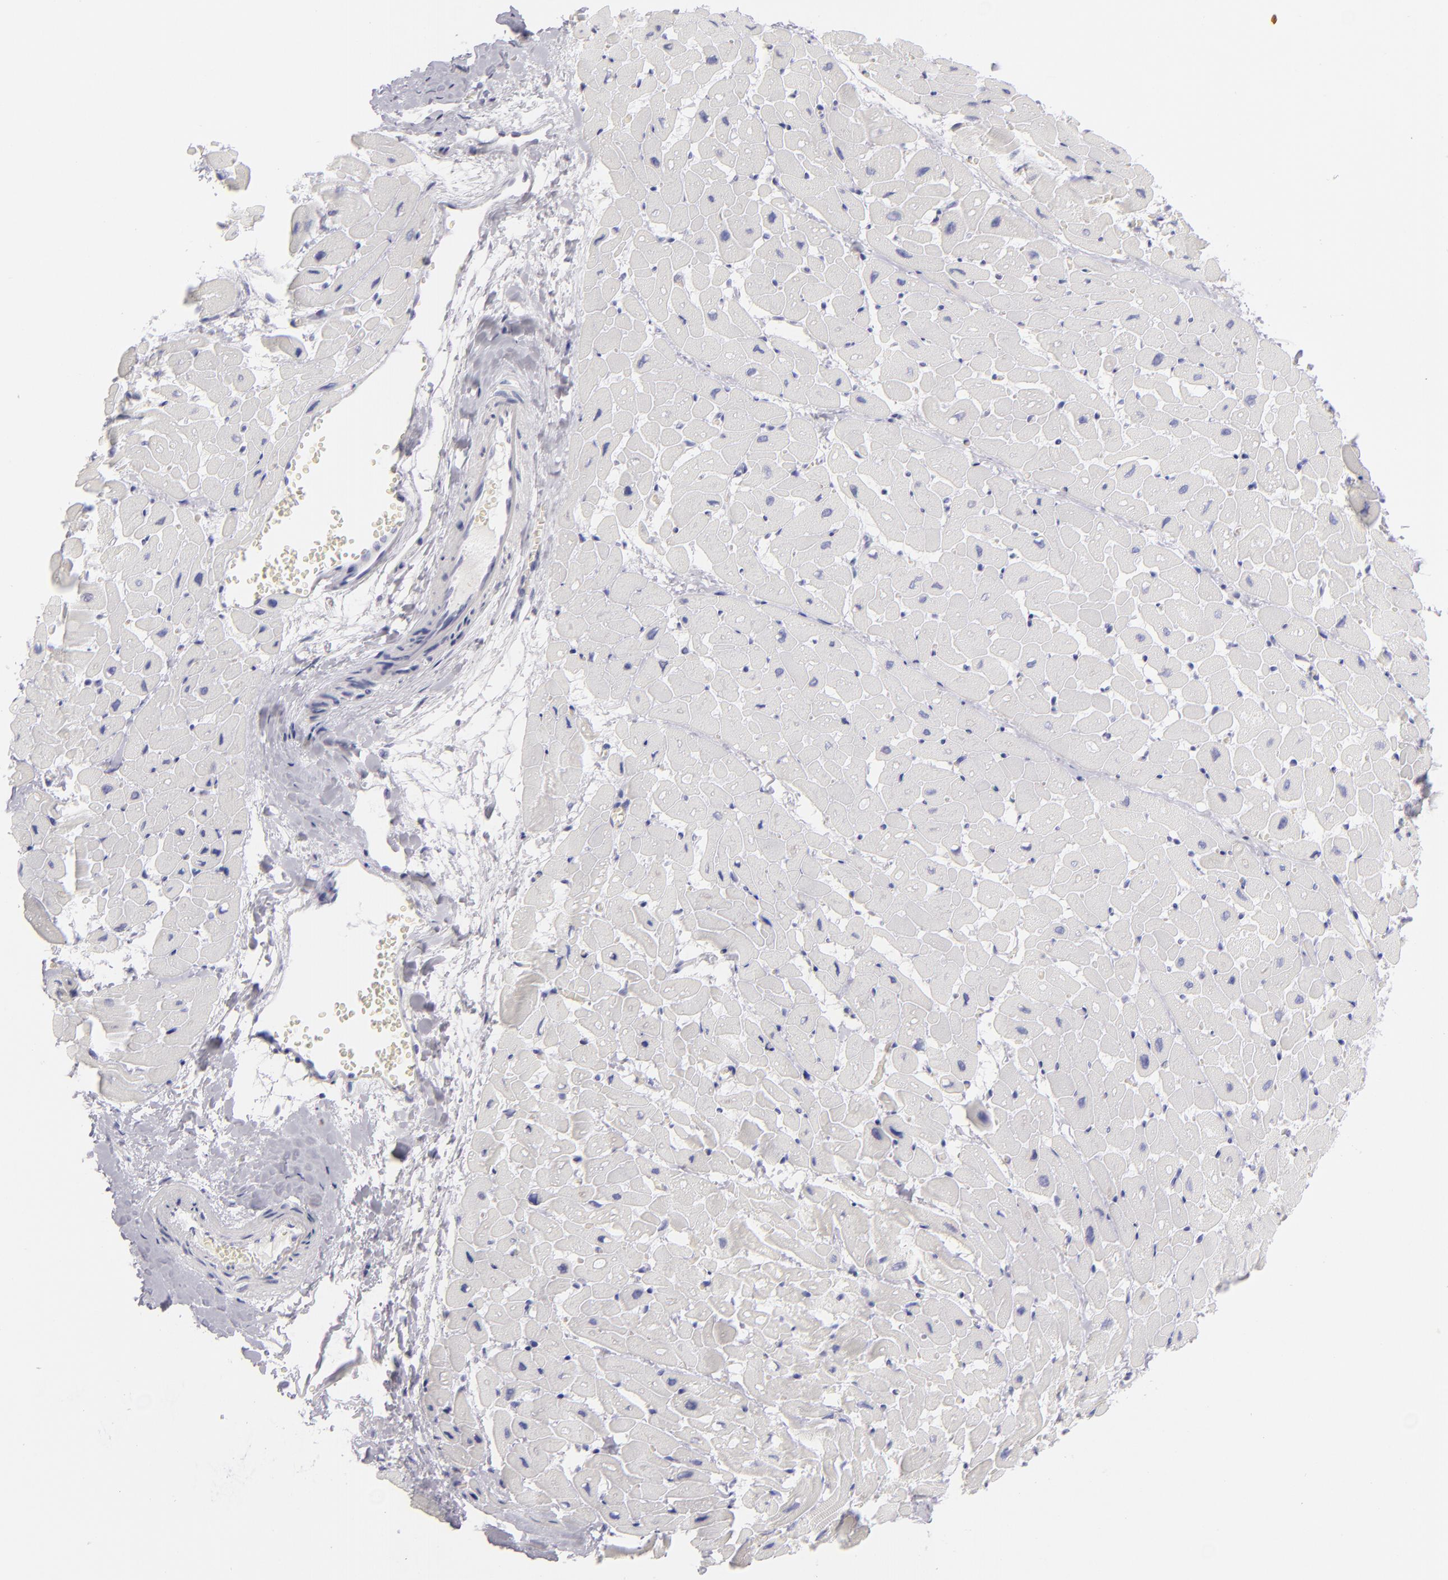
{"staining": {"intensity": "negative", "quantity": "none", "location": "none"}, "tissue": "heart muscle", "cell_type": "Cardiomyocytes", "image_type": "normal", "snomed": [{"axis": "morphology", "description": "Normal tissue, NOS"}, {"axis": "topography", "description": "Heart"}], "caption": "Immunohistochemistry (IHC) photomicrograph of normal heart muscle: human heart muscle stained with DAB shows no significant protein positivity in cardiomyocytes. Brightfield microscopy of IHC stained with DAB (3,3'-diaminobenzidine) (brown) and hematoxylin (blue), captured at high magnification.", "gene": "VIL1", "patient": {"sex": "male", "age": 45}}